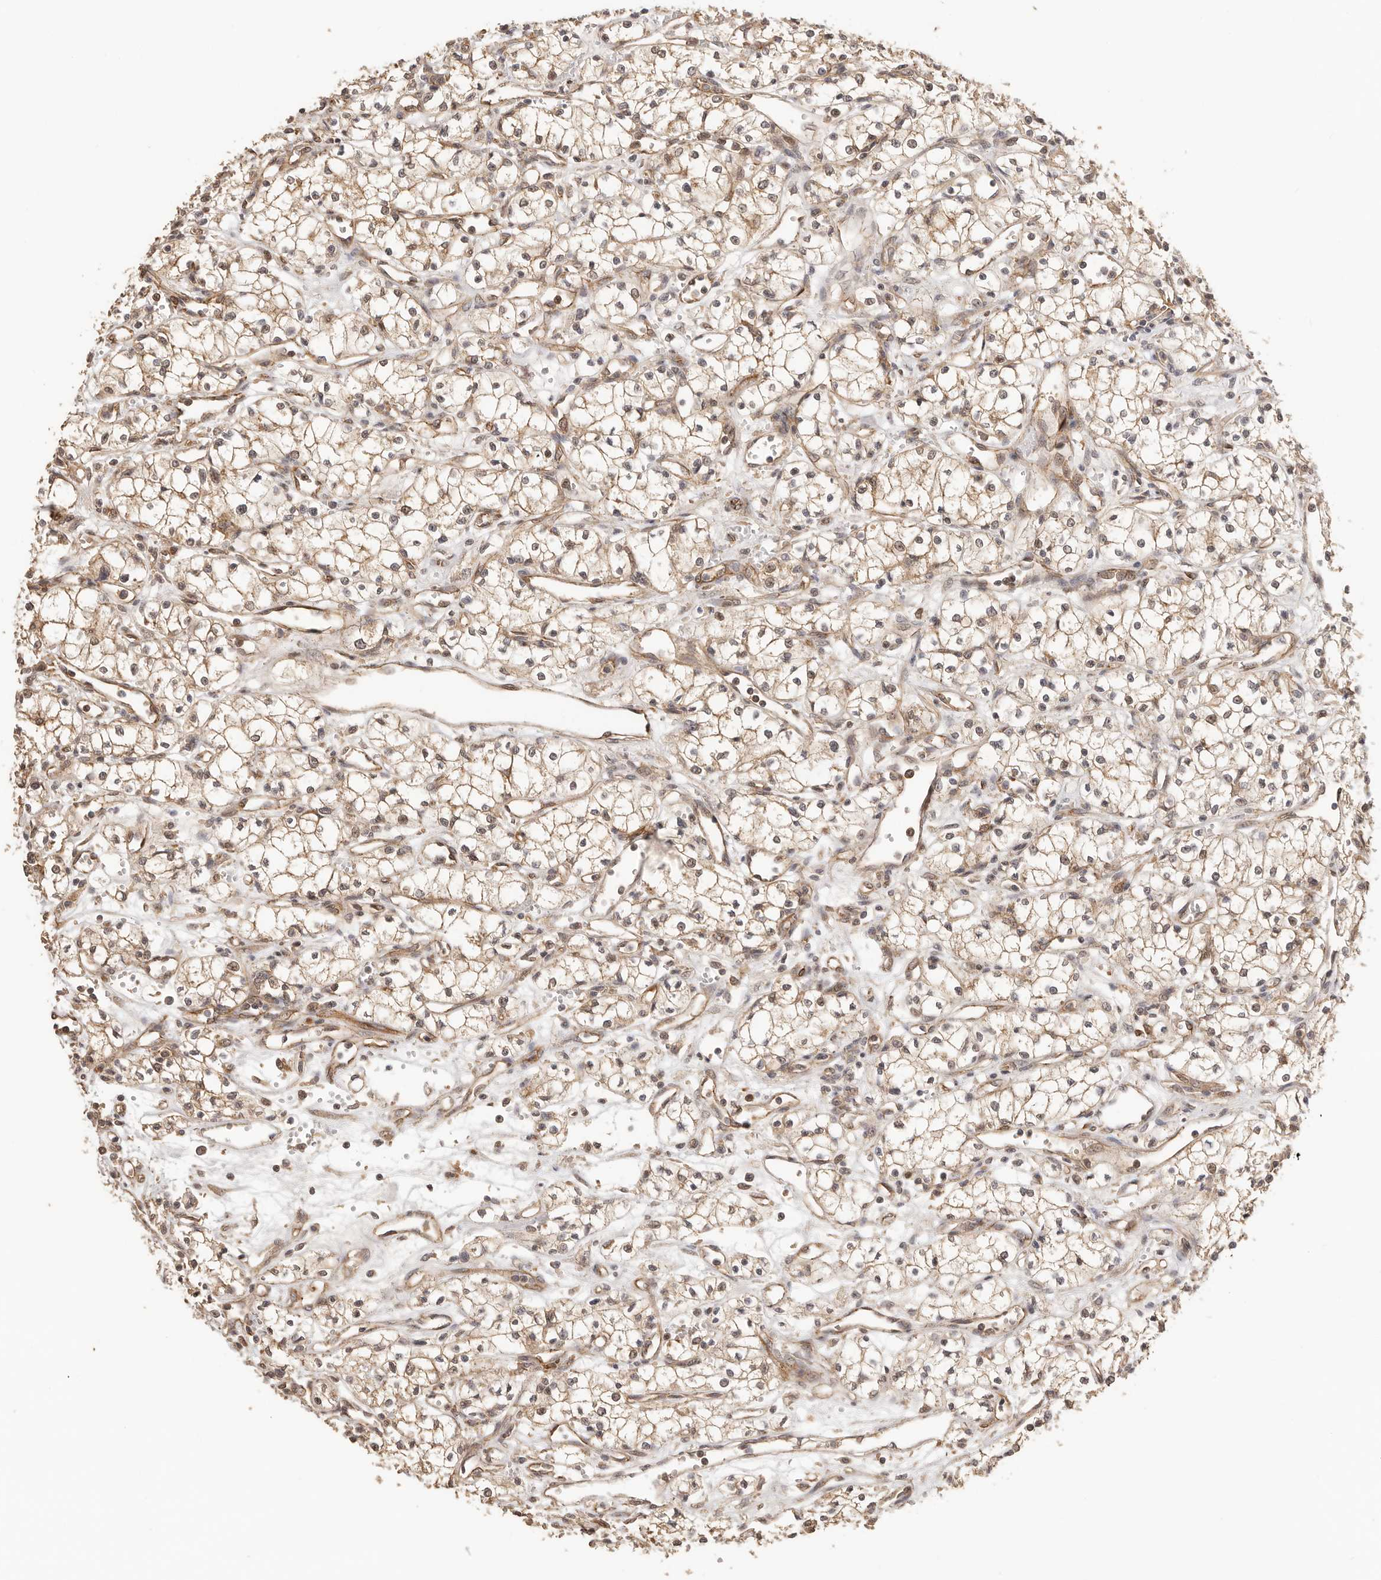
{"staining": {"intensity": "moderate", "quantity": ">75%", "location": "cytoplasmic/membranous"}, "tissue": "renal cancer", "cell_type": "Tumor cells", "image_type": "cancer", "snomed": [{"axis": "morphology", "description": "Adenocarcinoma, NOS"}, {"axis": "topography", "description": "Kidney"}], "caption": "Renal cancer stained for a protein shows moderate cytoplasmic/membranous positivity in tumor cells.", "gene": "AFDN", "patient": {"sex": "male", "age": 59}}